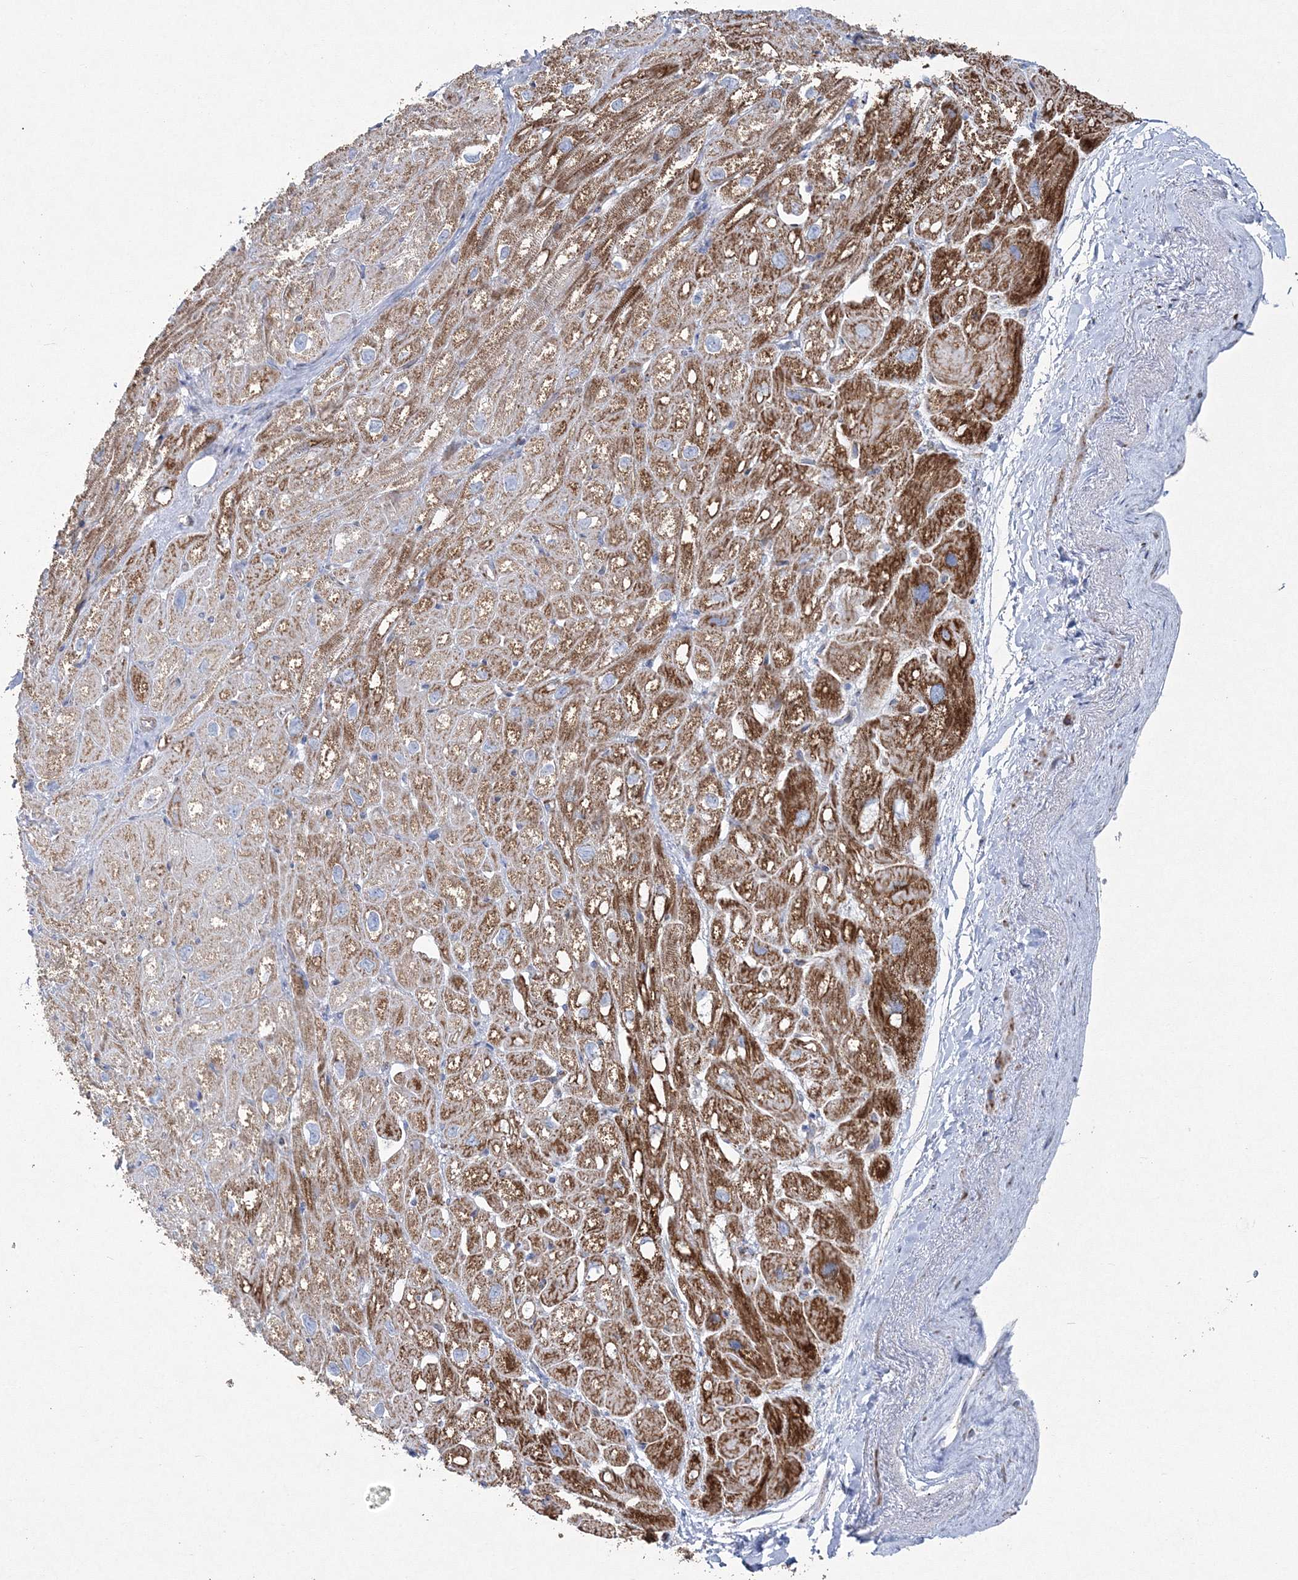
{"staining": {"intensity": "strong", "quantity": "25%-75%", "location": "cytoplasmic/membranous"}, "tissue": "heart muscle", "cell_type": "Cardiomyocytes", "image_type": "normal", "snomed": [{"axis": "morphology", "description": "Normal tissue, NOS"}, {"axis": "topography", "description": "Heart"}], "caption": "An immunohistochemistry image of unremarkable tissue is shown. Protein staining in brown shows strong cytoplasmic/membranous positivity in heart muscle within cardiomyocytes.", "gene": "HIBCH", "patient": {"sex": "male", "age": 50}}